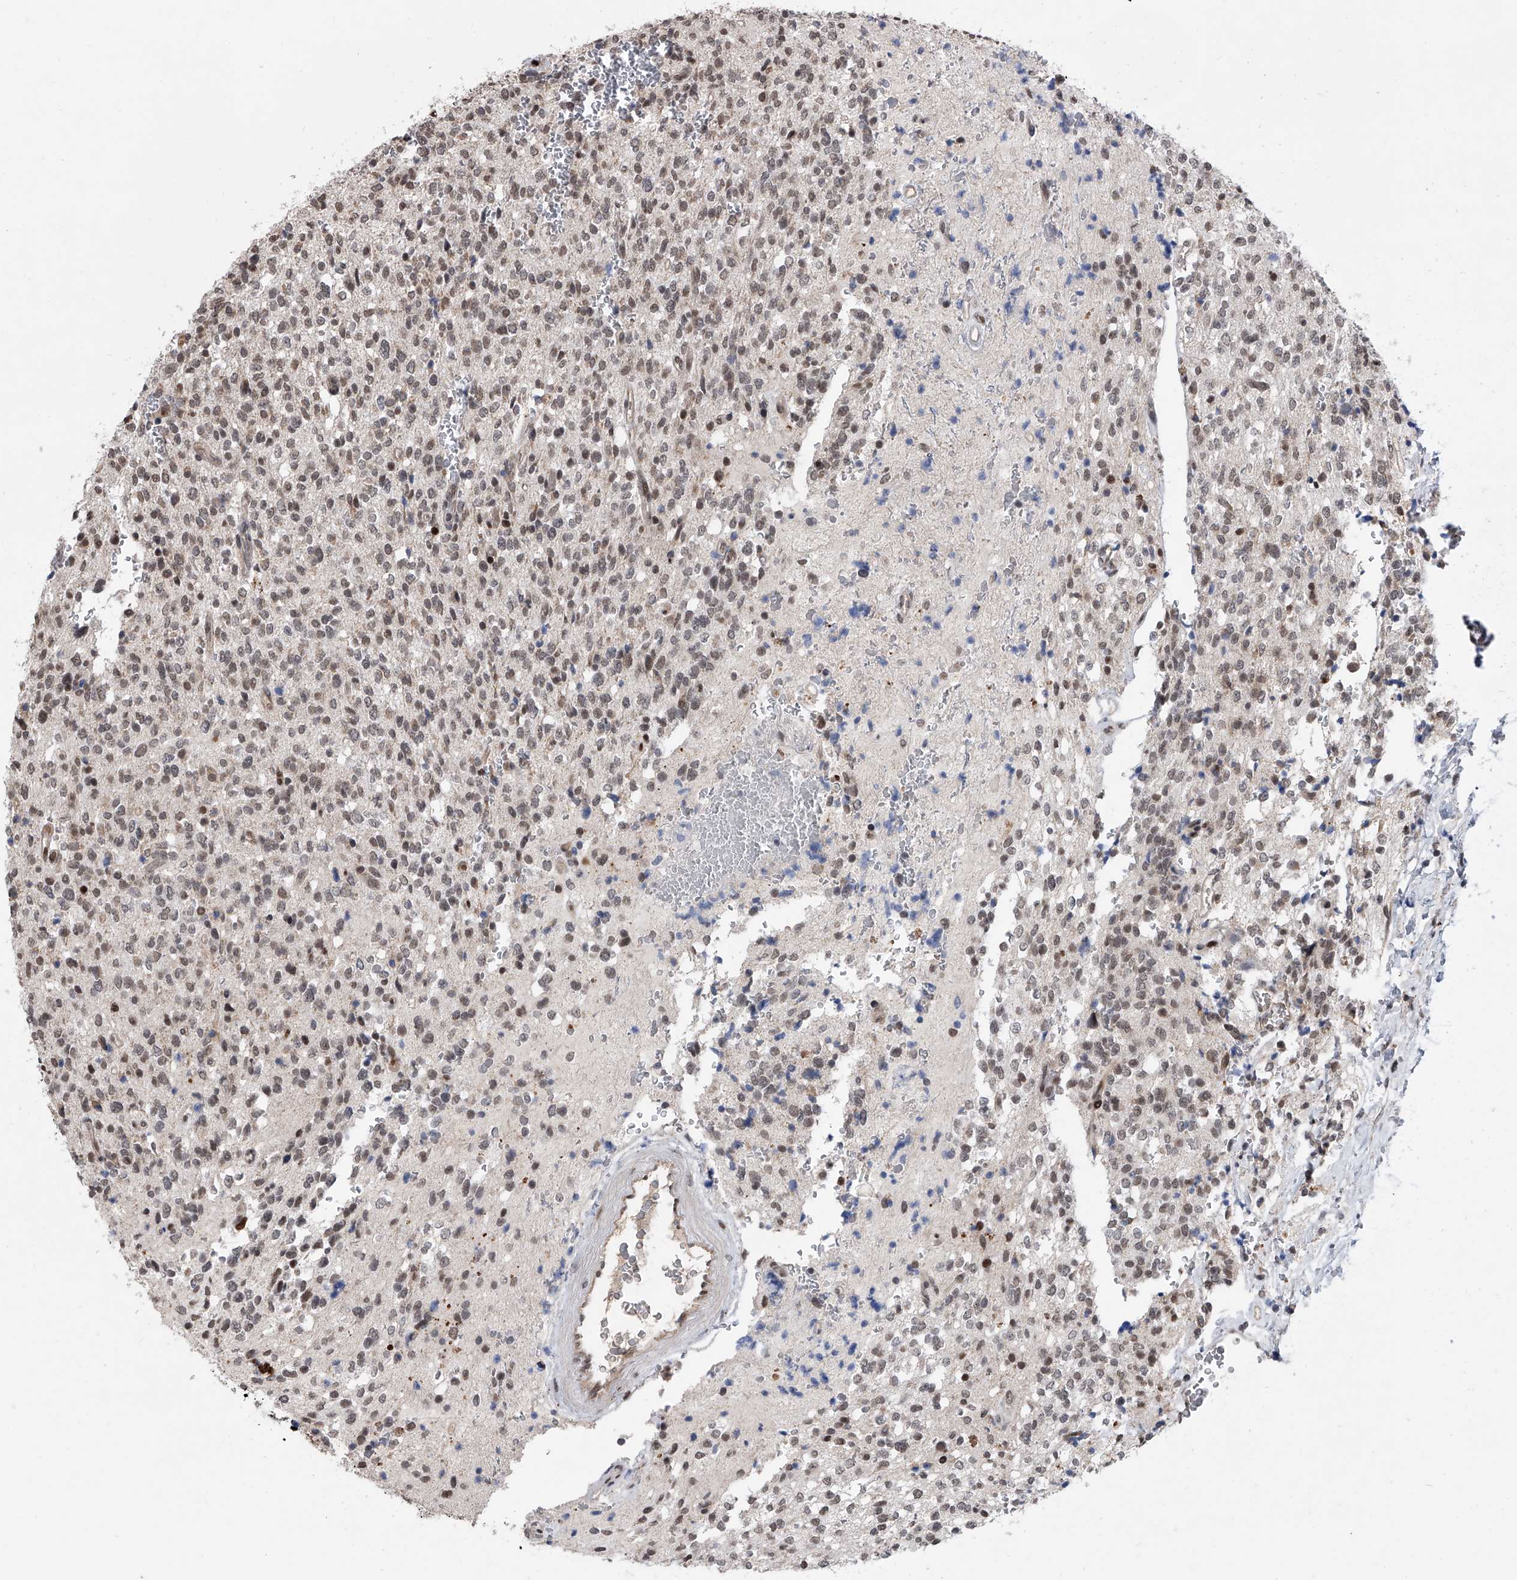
{"staining": {"intensity": "weak", "quantity": "25%-75%", "location": "nuclear"}, "tissue": "glioma", "cell_type": "Tumor cells", "image_type": "cancer", "snomed": [{"axis": "morphology", "description": "Glioma, malignant, High grade"}, {"axis": "topography", "description": "Brain"}], "caption": "Immunohistochemistry (IHC) histopathology image of malignant glioma (high-grade) stained for a protein (brown), which exhibits low levels of weak nuclear expression in about 25%-75% of tumor cells.", "gene": "ZNF426", "patient": {"sex": "male", "age": 34}}